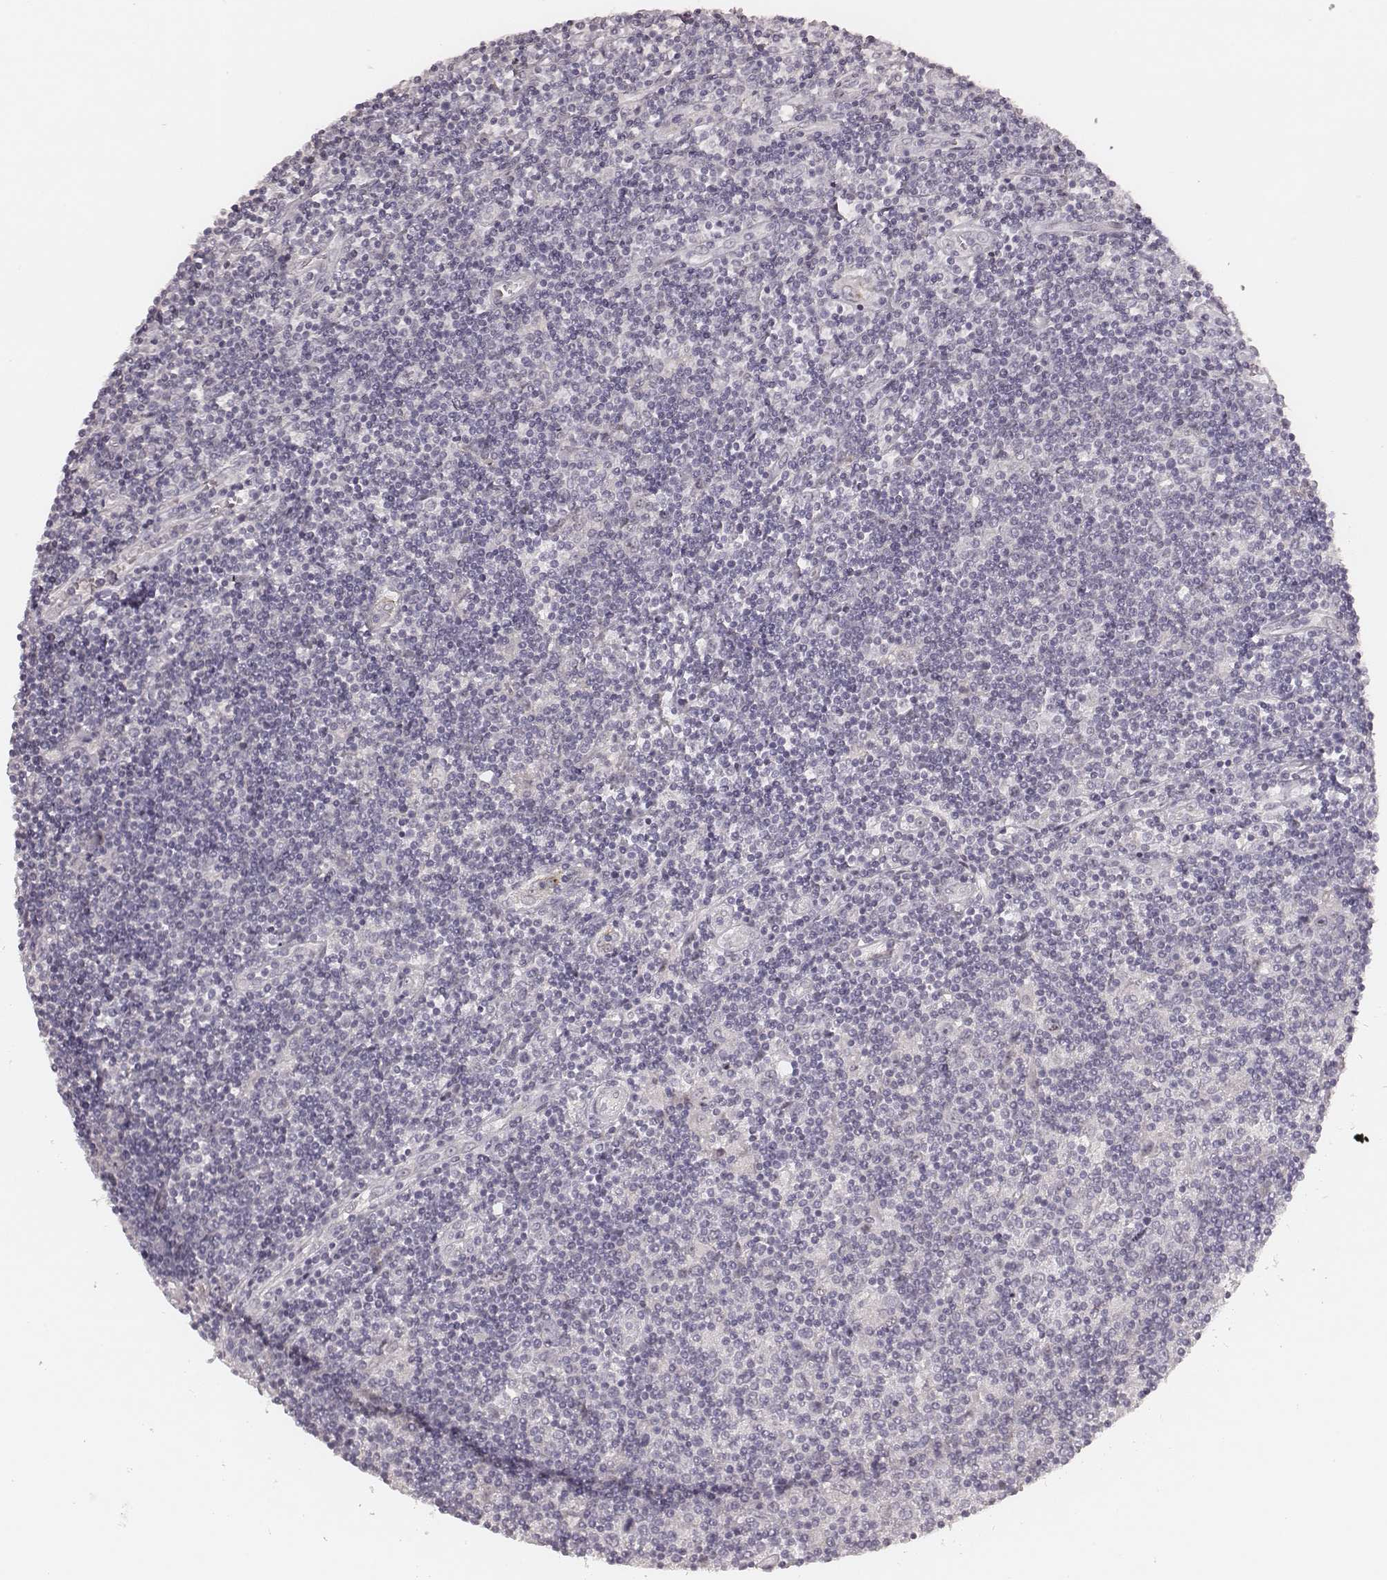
{"staining": {"intensity": "negative", "quantity": "none", "location": "none"}, "tissue": "lymphoma", "cell_type": "Tumor cells", "image_type": "cancer", "snomed": [{"axis": "morphology", "description": "Hodgkin's disease, NOS"}, {"axis": "topography", "description": "Lymph node"}], "caption": "Micrograph shows no significant protein staining in tumor cells of Hodgkin's disease.", "gene": "MADCAM1", "patient": {"sex": "male", "age": 40}}